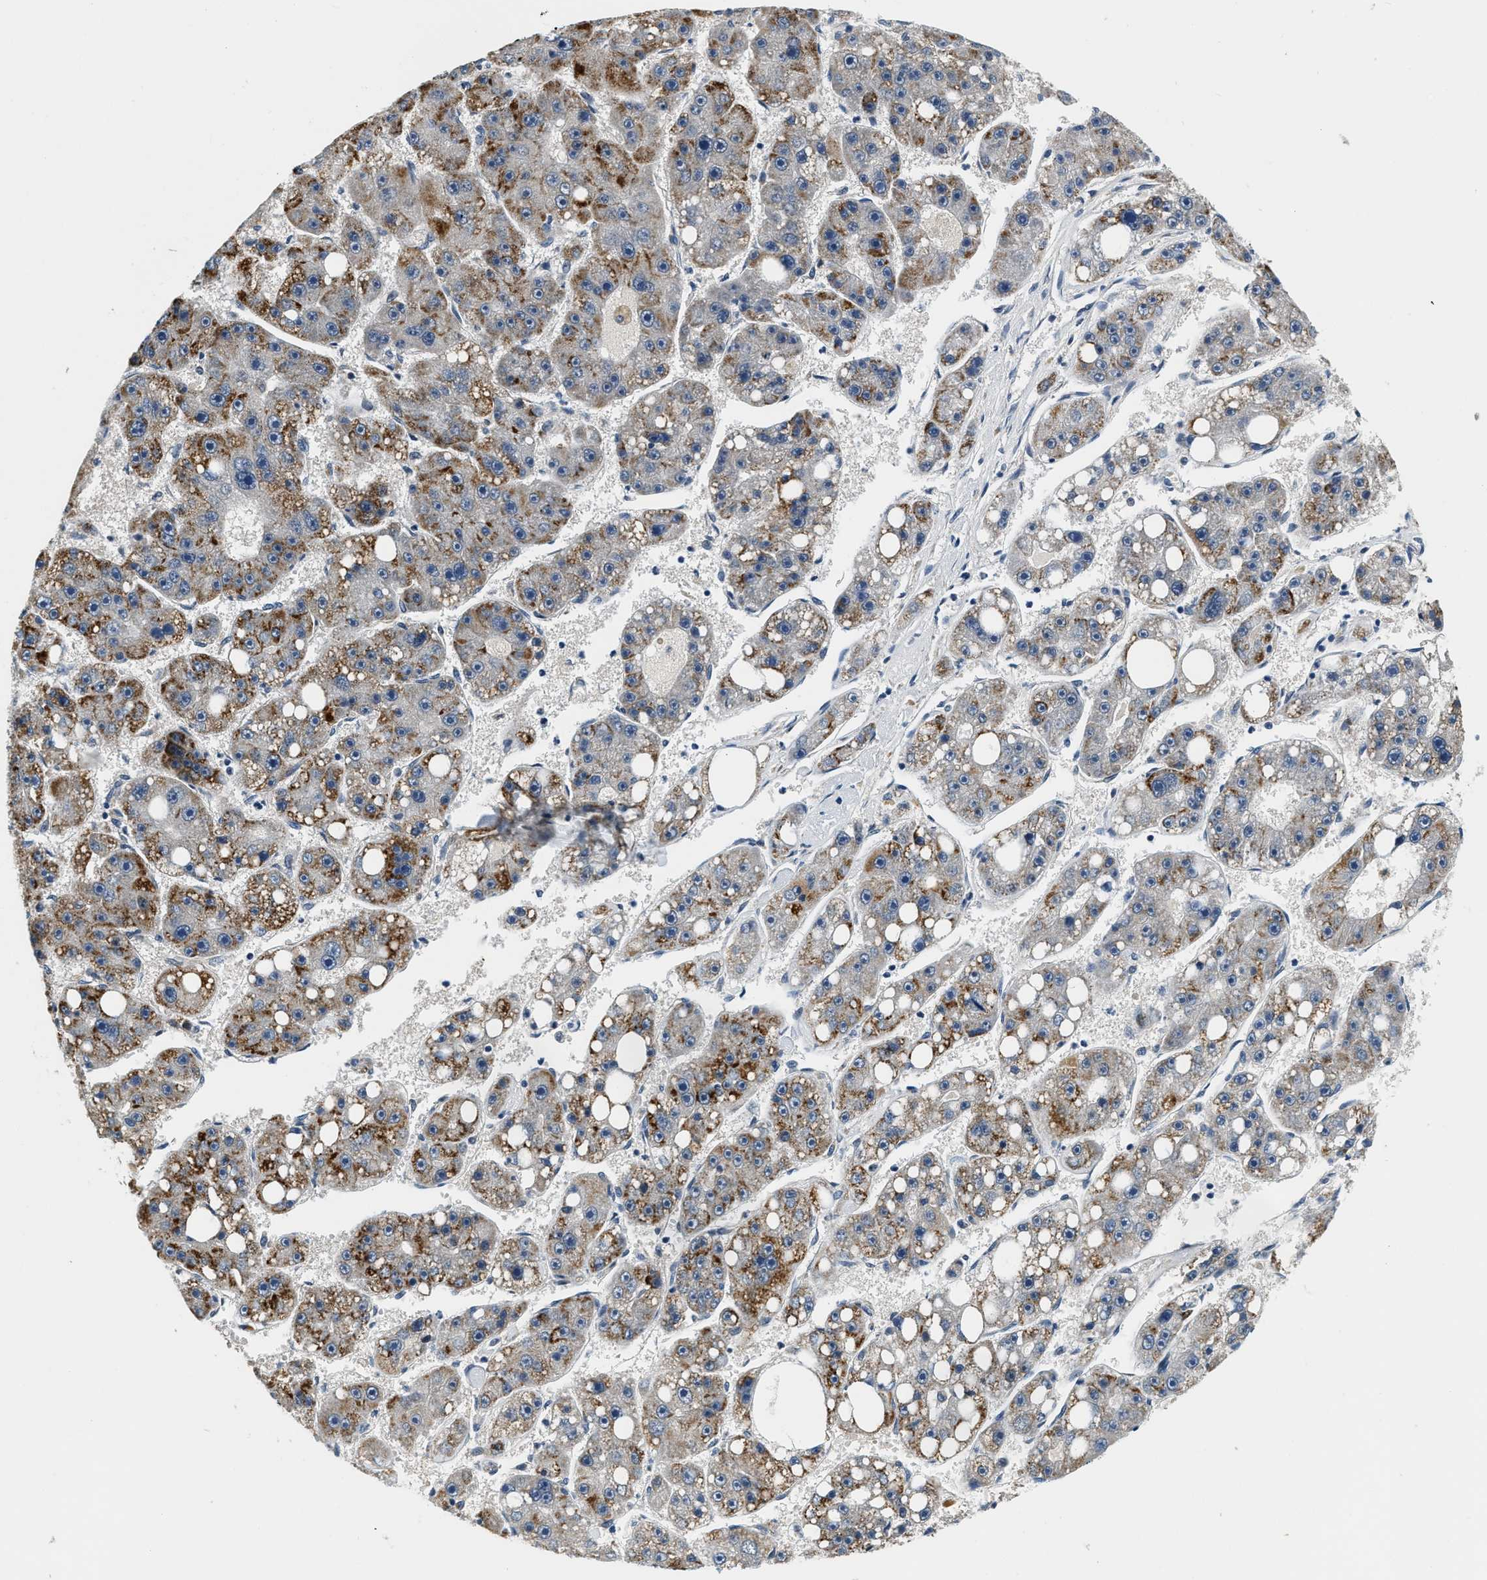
{"staining": {"intensity": "moderate", "quantity": "25%-75%", "location": "cytoplasmic/membranous"}, "tissue": "liver cancer", "cell_type": "Tumor cells", "image_type": "cancer", "snomed": [{"axis": "morphology", "description": "Carcinoma, Hepatocellular, NOS"}, {"axis": "topography", "description": "Liver"}], "caption": "A photomicrograph showing moderate cytoplasmic/membranous positivity in about 25%-75% of tumor cells in liver cancer (hepatocellular carcinoma), as visualized by brown immunohistochemical staining.", "gene": "YAE1", "patient": {"sex": "female", "age": 61}}